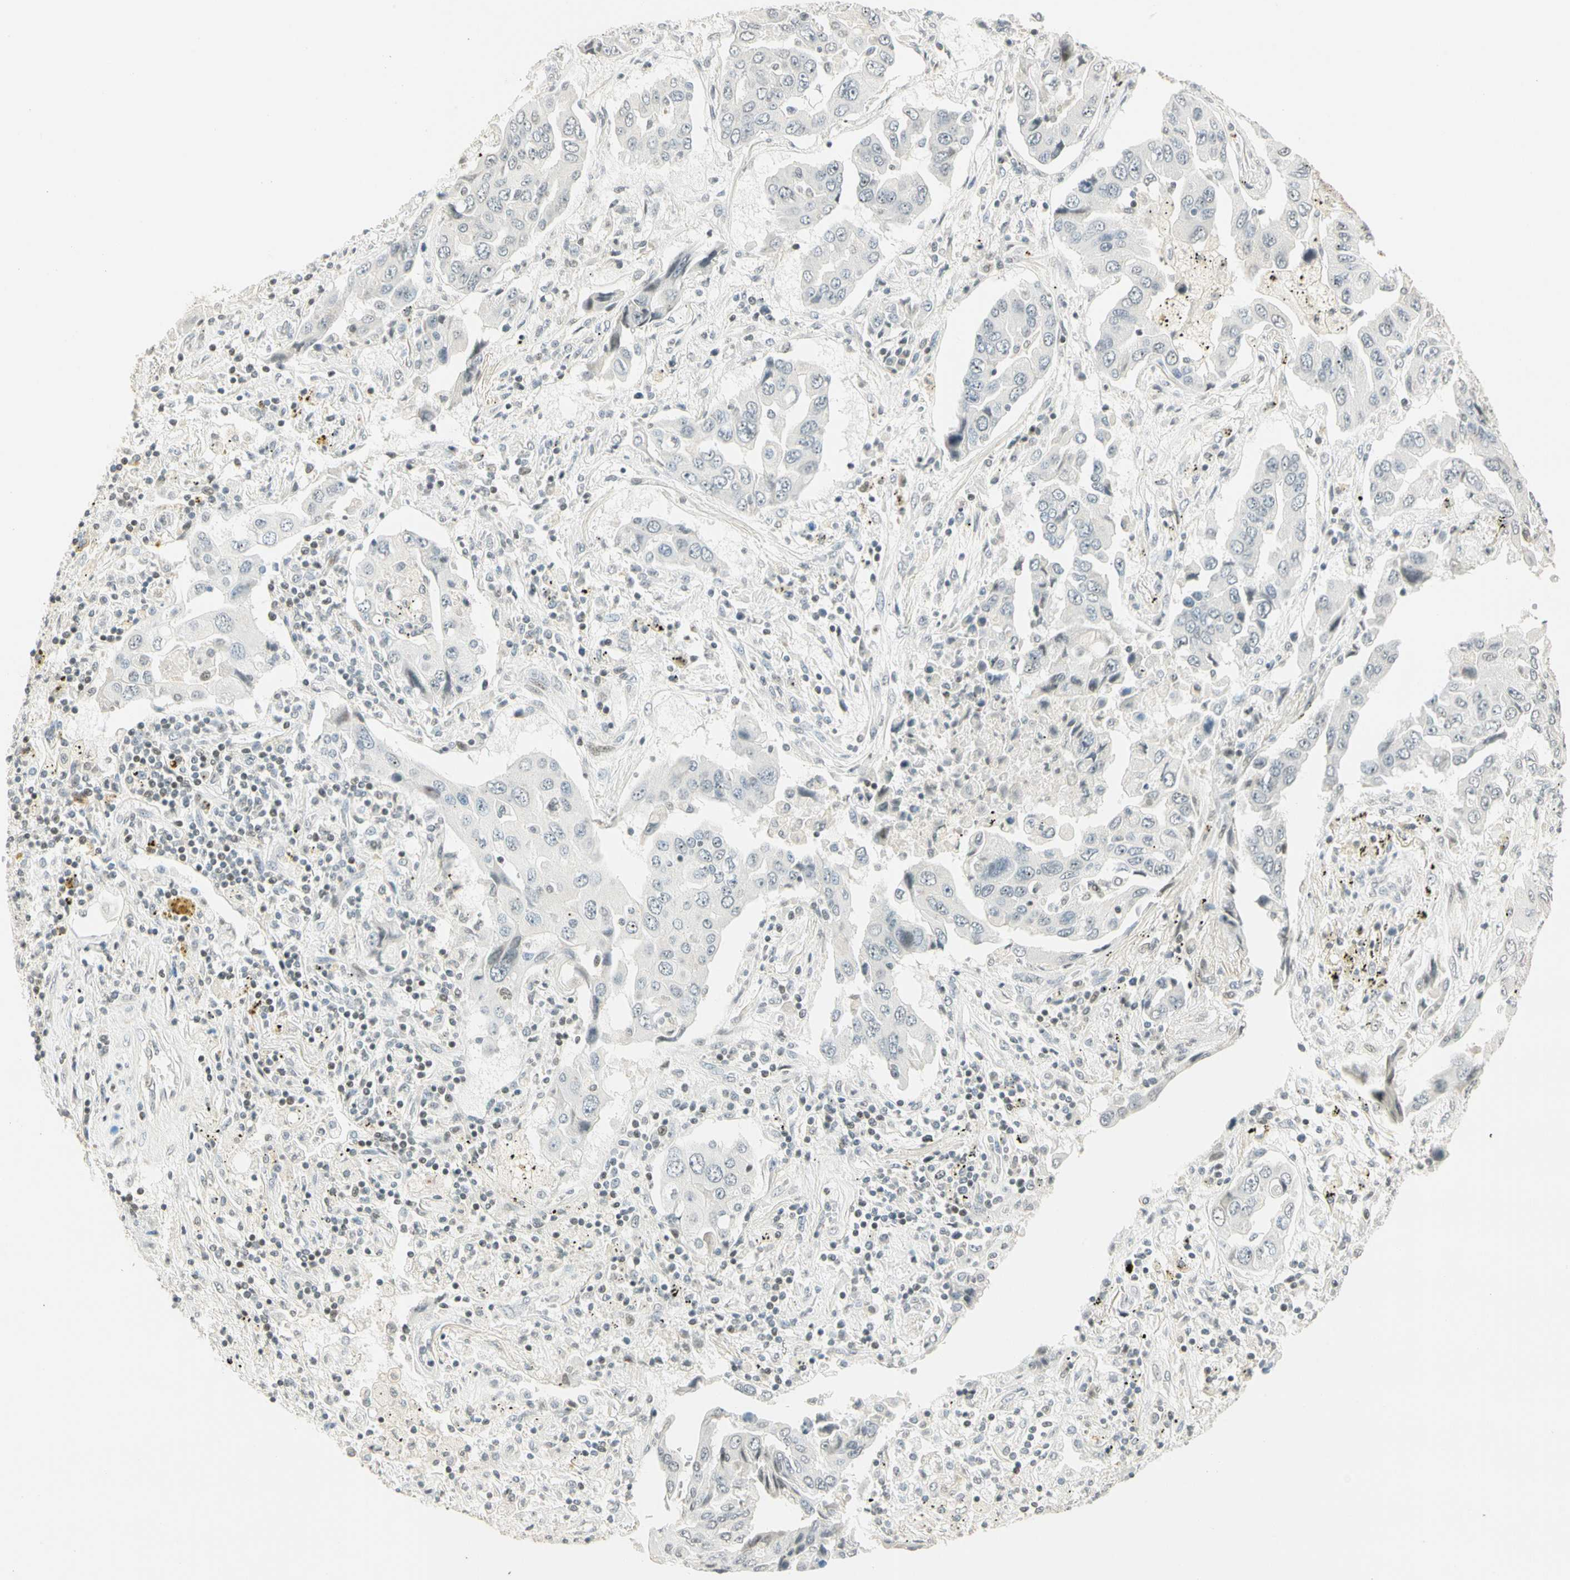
{"staining": {"intensity": "weak", "quantity": "<25%", "location": "nuclear"}, "tissue": "lung cancer", "cell_type": "Tumor cells", "image_type": "cancer", "snomed": [{"axis": "morphology", "description": "Adenocarcinoma, NOS"}, {"axis": "topography", "description": "Lung"}], "caption": "There is no significant expression in tumor cells of lung cancer.", "gene": "SMAD3", "patient": {"sex": "female", "age": 65}}